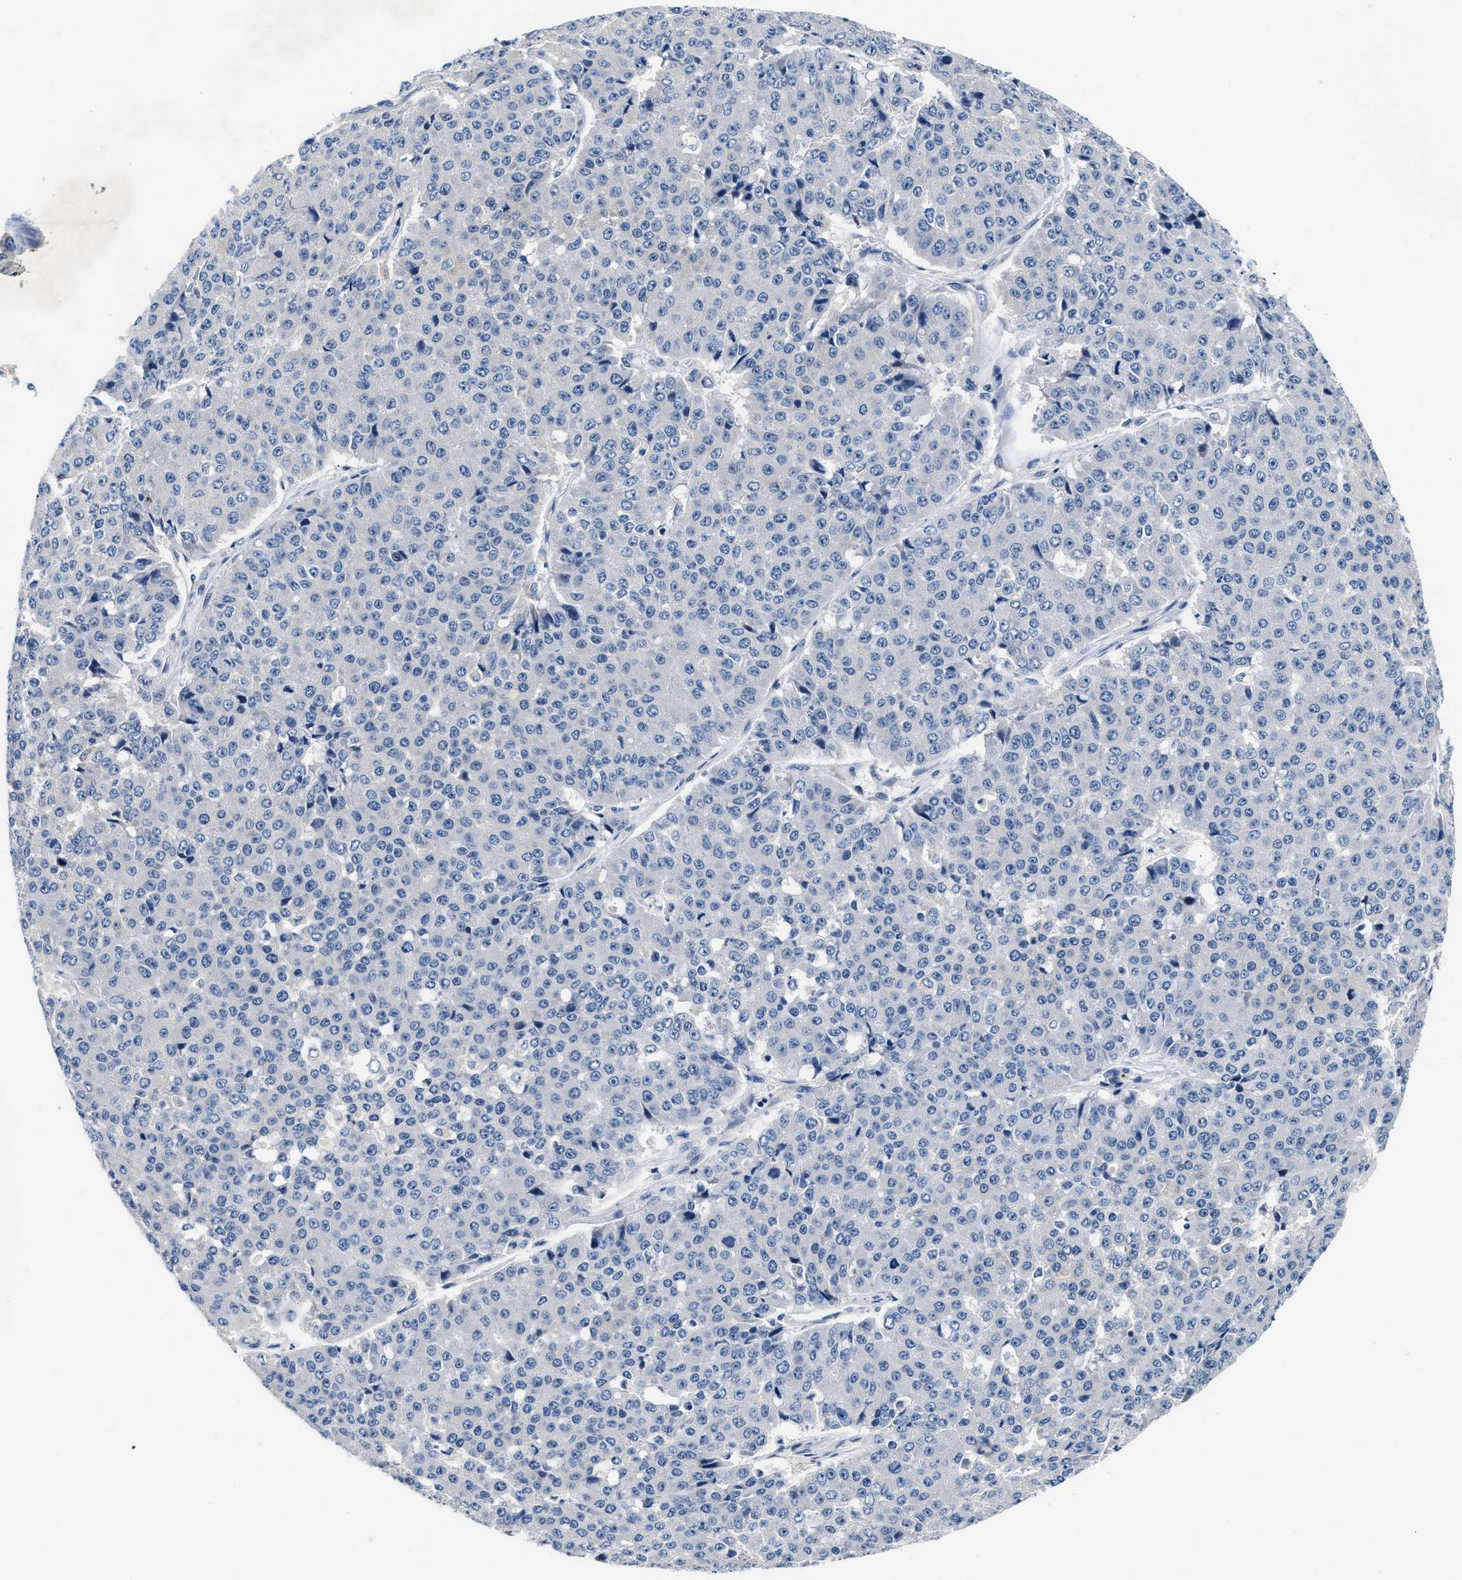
{"staining": {"intensity": "negative", "quantity": "none", "location": "none"}, "tissue": "pancreatic cancer", "cell_type": "Tumor cells", "image_type": "cancer", "snomed": [{"axis": "morphology", "description": "Adenocarcinoma, NOS"}, {"axis": "topography", "description": "Pancreas"}], "caption": "This histopathology image is of adenocarcinoma (pancreatic) stained with immunohistochemistry to label a protein in brown with the nuclei are counter-stained blue. There is no expression in tumor cells.", "gene": "FAM185A", "patient": {"sex": "male", "age": 50}}